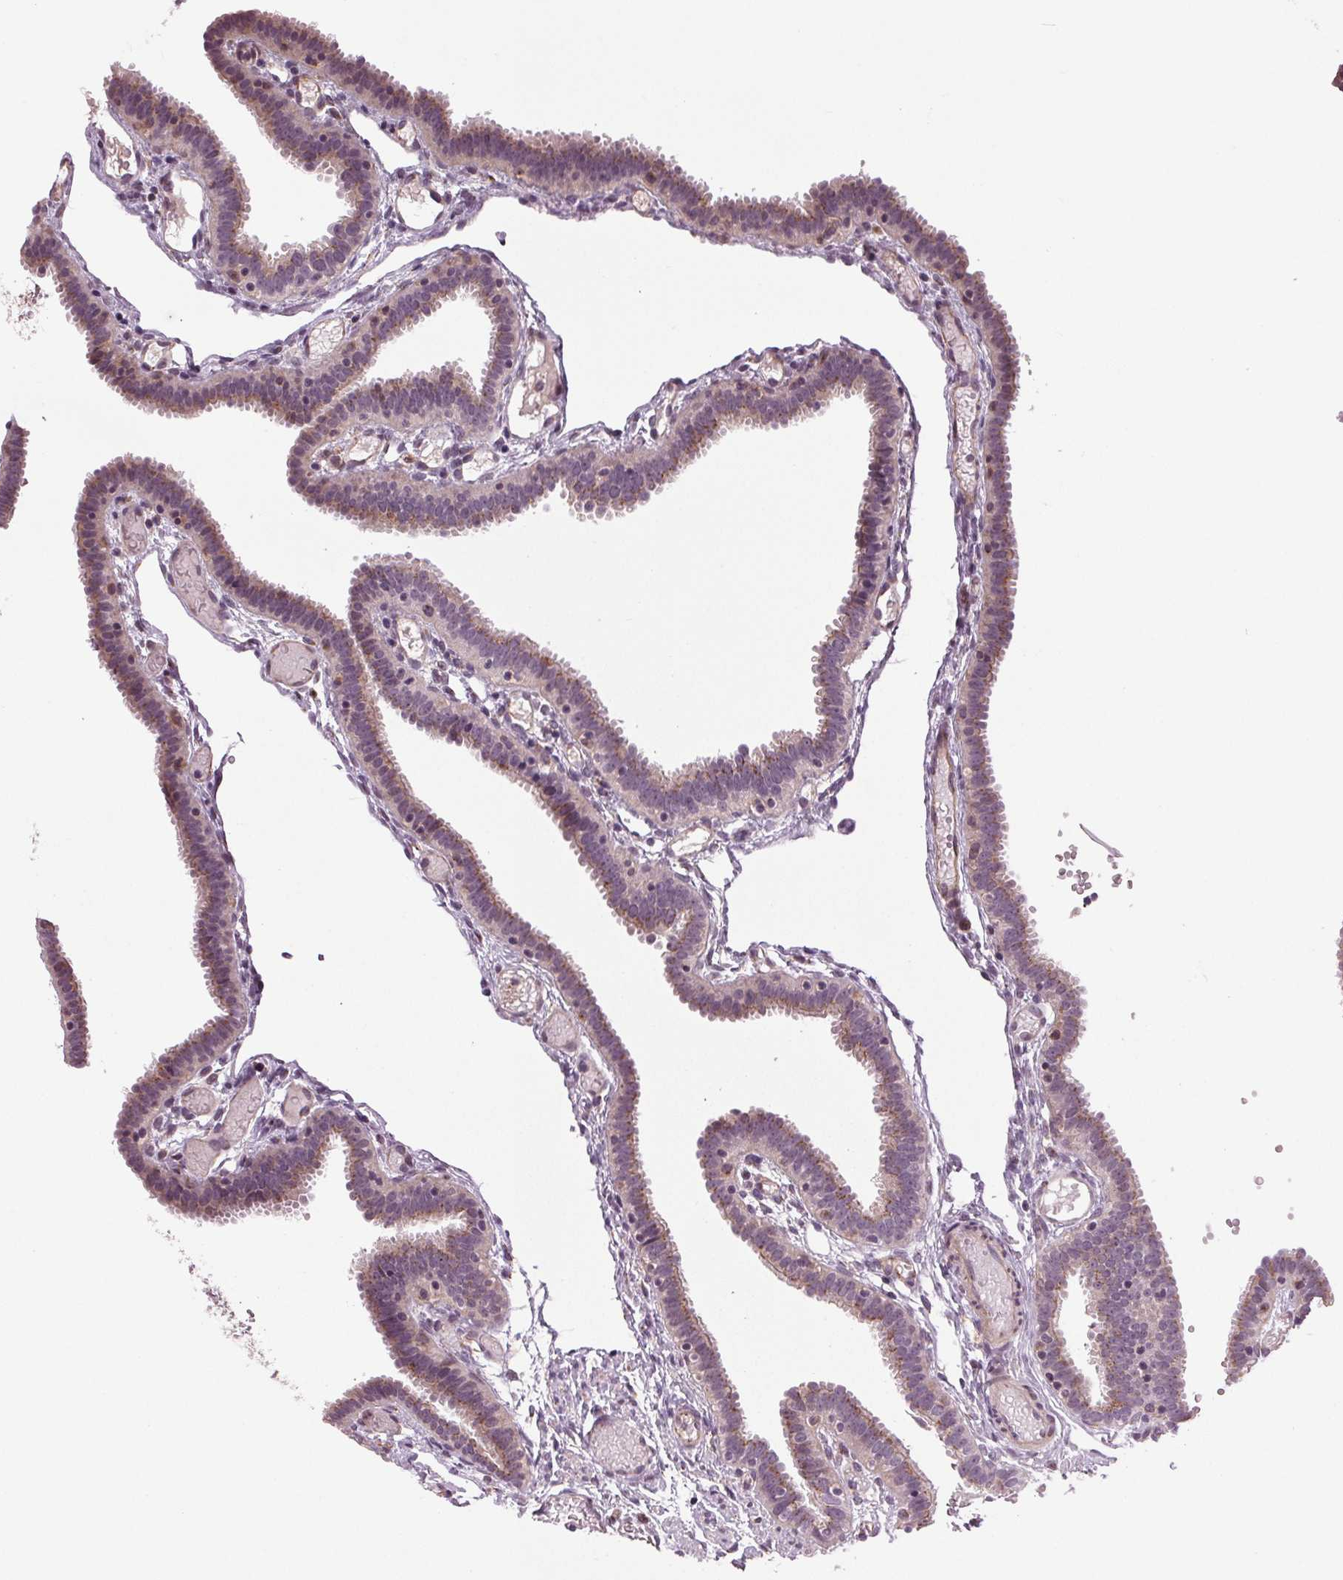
{"staining": {"intensity": "moderate", "quantity": "25%-75%", "location": "cytoplasmic/membranous"}, "tissue": "fallopian tube", "cell_type": "Glandular cells", "image_type": "normal", "snomed": [{"axis": "morphology", "description": "Normal tissue, NOS"}, {"axis": "topography", "description": "Fallopian tube"}], "caption": "Immunohistochemistry (IHC) staining of benign fallopian tube, which exhibits medium levels of moderate cytoplasmic/membranous positivity in approximately 25%-75% of glandular cells indicating moderate cytoplasmic/membranous protein staining. The staining was performed using DAB (3,3'-diaminobenzidine) (brown) for protein detection and nuclei were counterstained in hematoxylin (blue).", "gene": "BSDC1", "patient": {"sex": "female", "age": 37}}